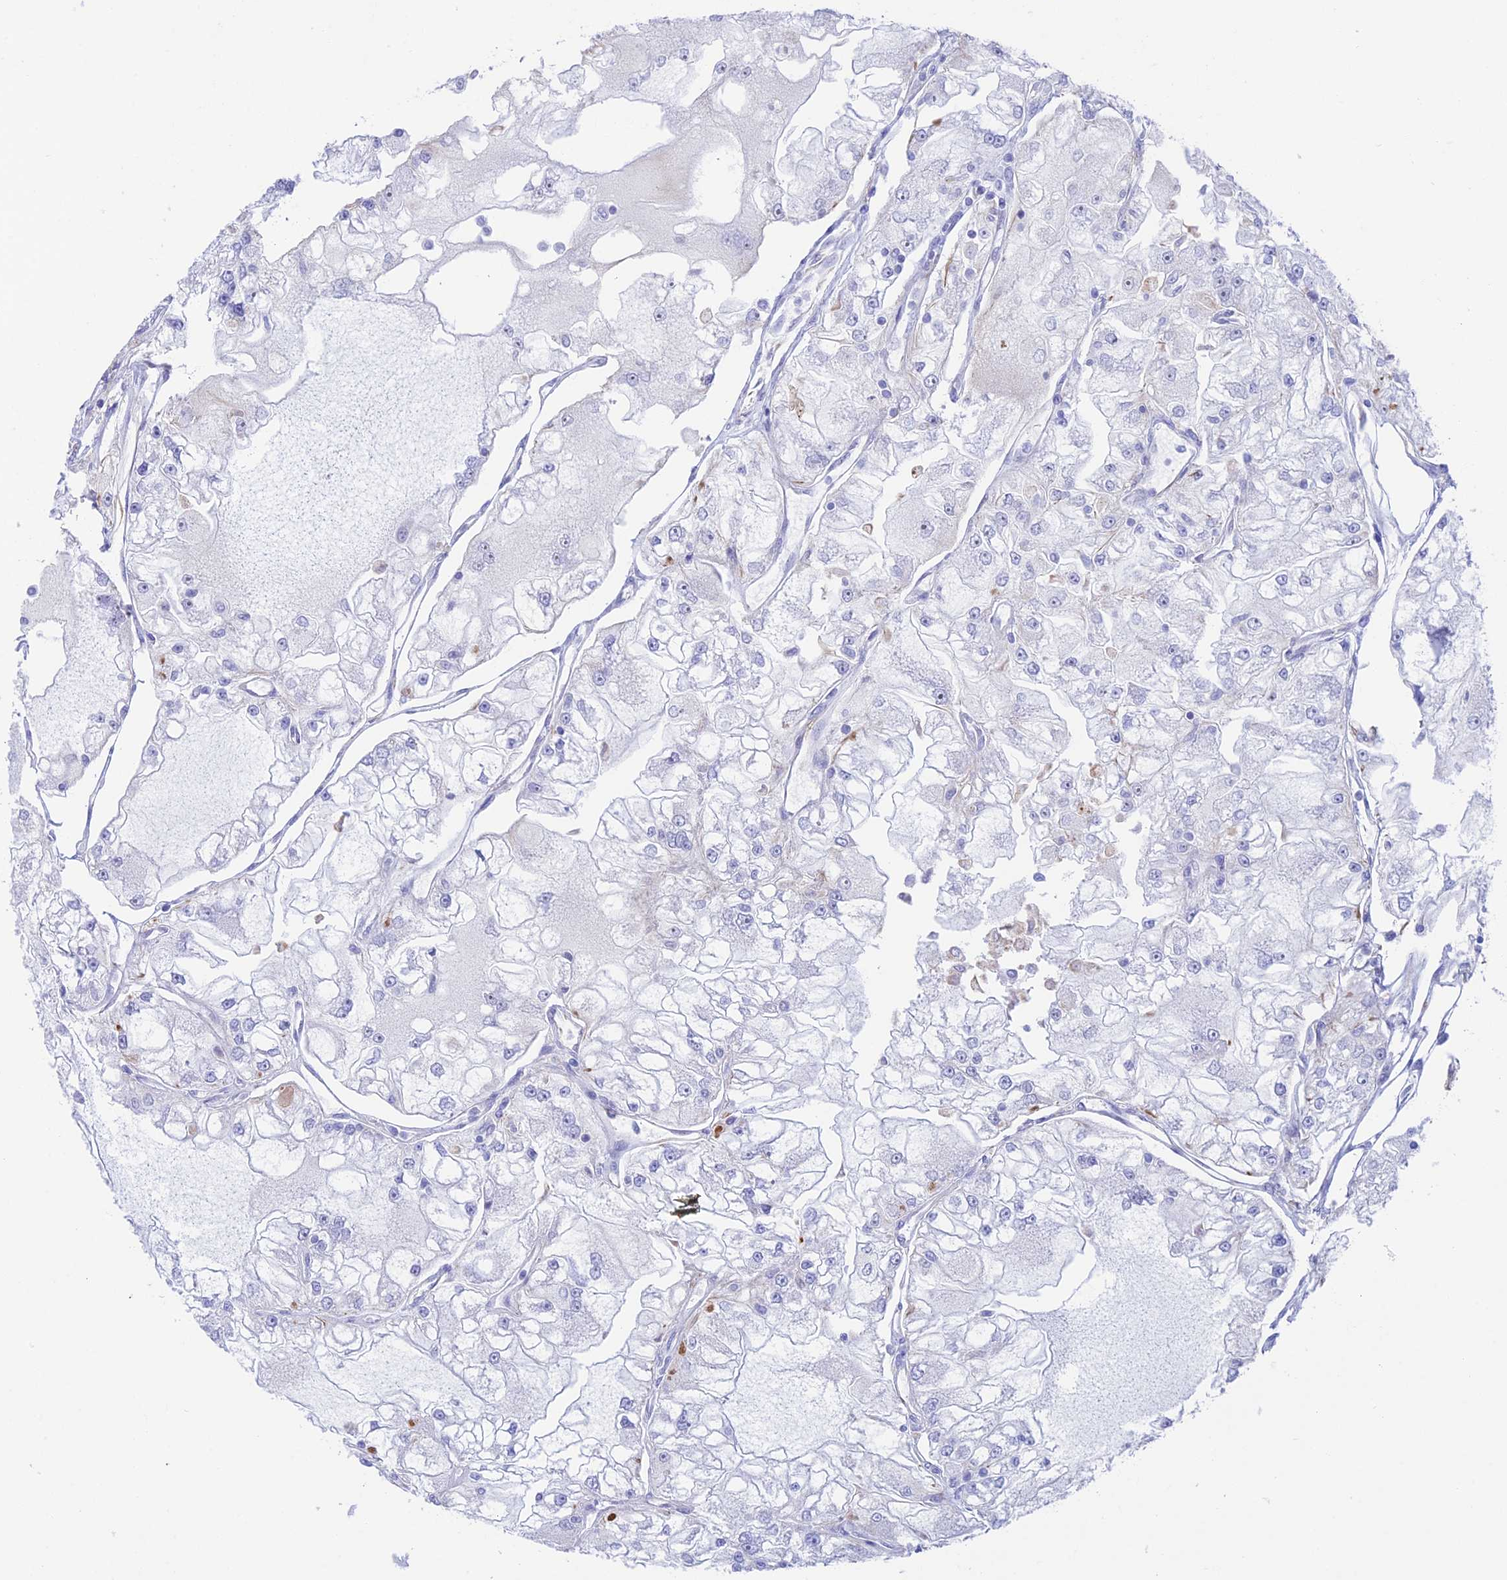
{"staining": {"intensity": "negative", "quantity": "none", "location": "none"}, "tissue": "renal cancer", "cell_type": "Tumor cells", "image_type": "cancer", "snomed": [{"axis": "morphology", "description": "Adenocarcinoma, NOS"}, {"axis": "topography", "description": "Kidney"}], "caption": "High magnification brightfield microscopy of renal cancer (adenocarcinoma) stained with DAB (3,3'-diaminobenzidine) (brown) and counterstained with hematoxylin (blue): tumor cells show no significant positivity.", "gene": "ZNF652", "patient": {"sex": "female", "age": 72}}